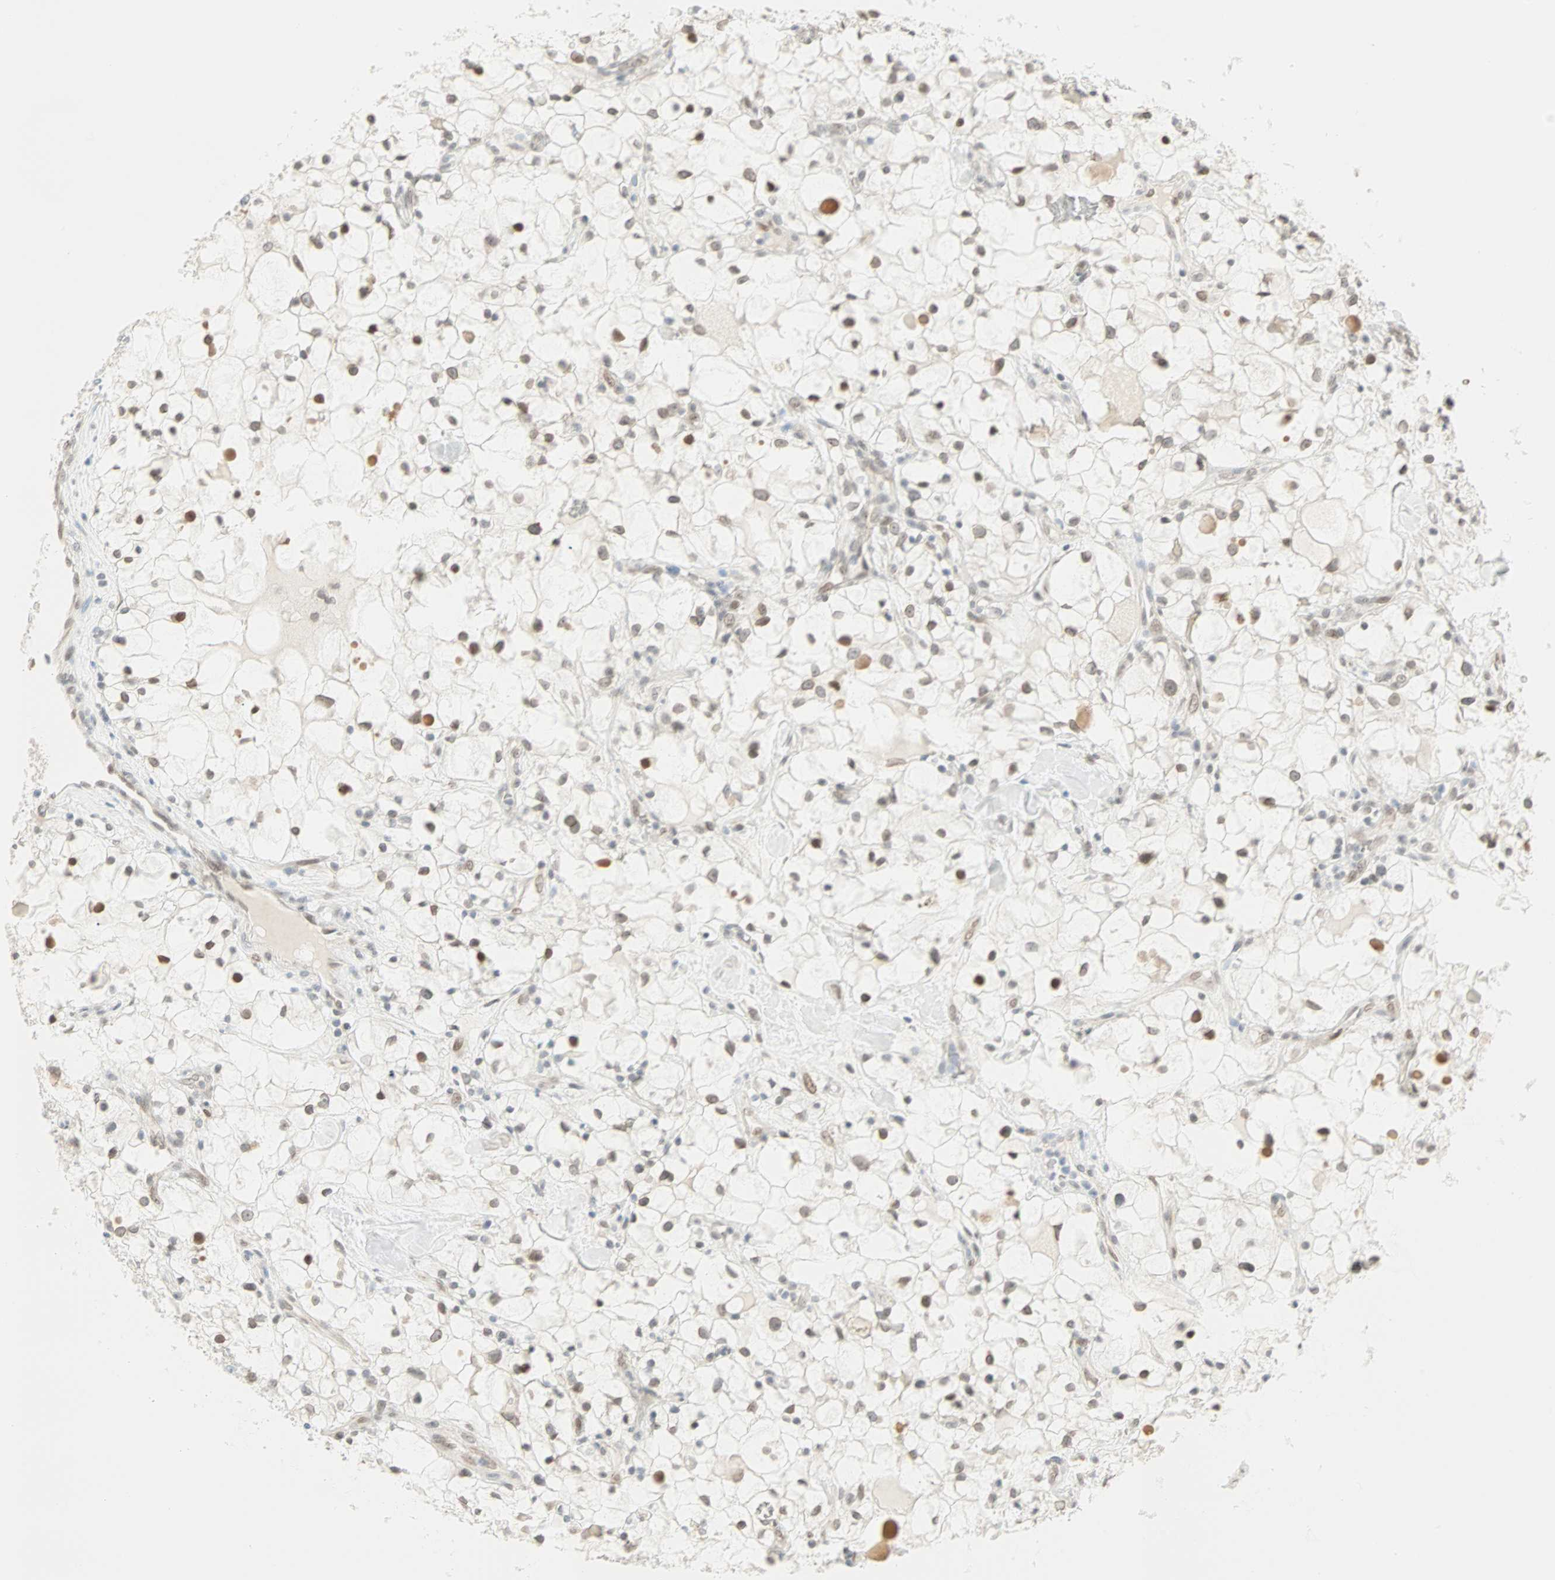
{"staining": {"intensity": "weak", "quantity": "<25%", "location": "nuclear"}, "tissue": "renal cancer", "cell_type": "Tumor cells", "image_type": "cancer", "snomed": [{"axis": "morphology", "description": "Adenocarcinoma, NOS"}, {"axis": "topography", "description": "Kidney"}], "caption": "The image shows no significant expression in tumor cells of renal cancer (adenocarcinoma).", "gene": "BCAN", "patient": {"sex": "female", "age": 60}}